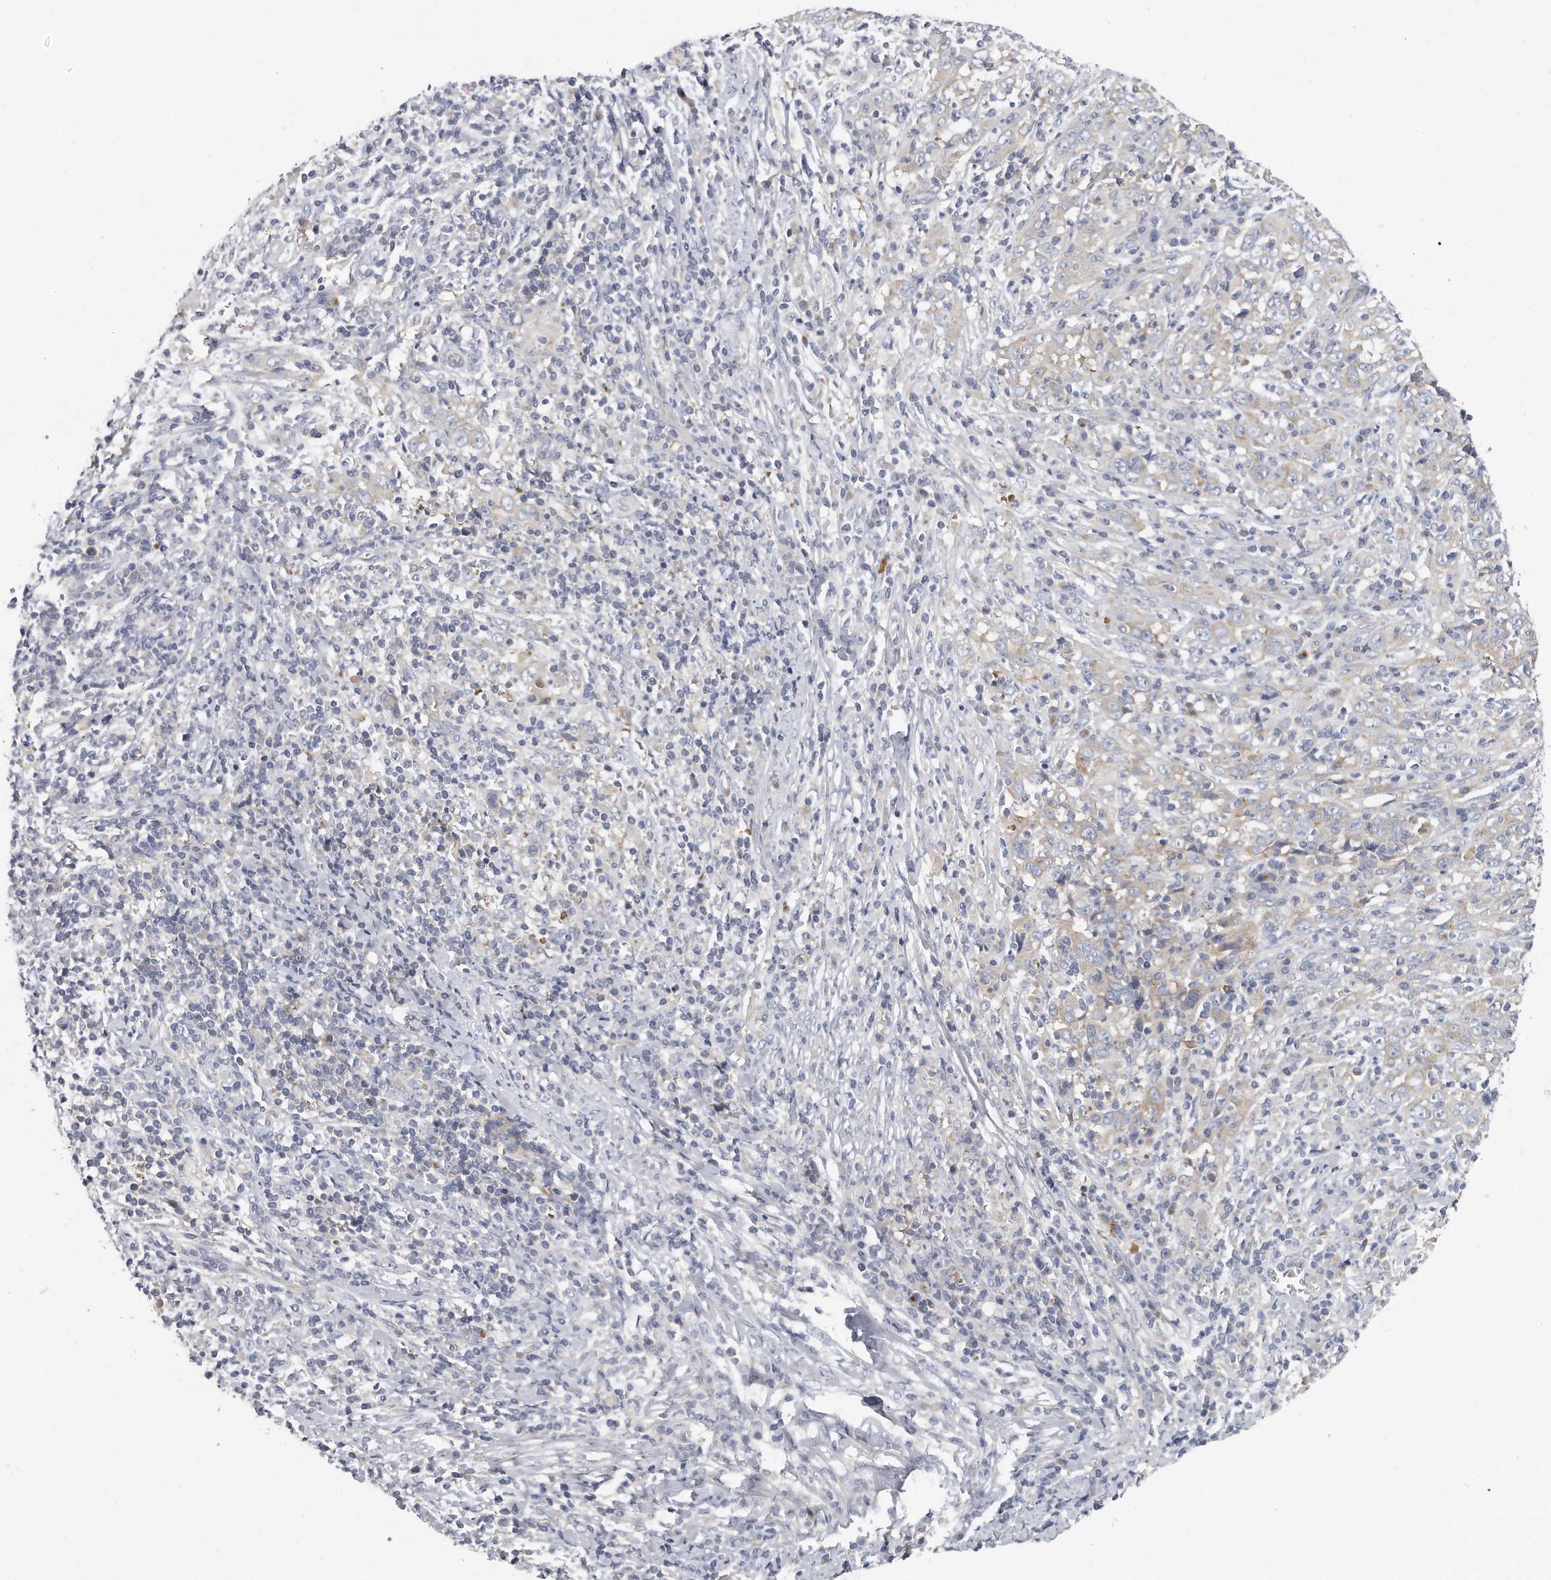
{"staining": {"intensity": "negative", "quantity": "none", "location": "none"}, "tissue": "cervical cancer", "cell_type": "Tumor cells", "image_type": "cancer", "snomed": [{"axis": "morphology", "description": "Squamous cell carcinoma, NOS"}, {"axis": "topography", "description": "Cervix"}], "caption": "The image exhibits no staining of tumor cells in cervical squamous cell carcinoma. (DAB immunohistochemistry (IHC) with hematoxylin counter stain).", "gene": "PLEKHA6", "patient": {"sex": "female", "age": 46}}